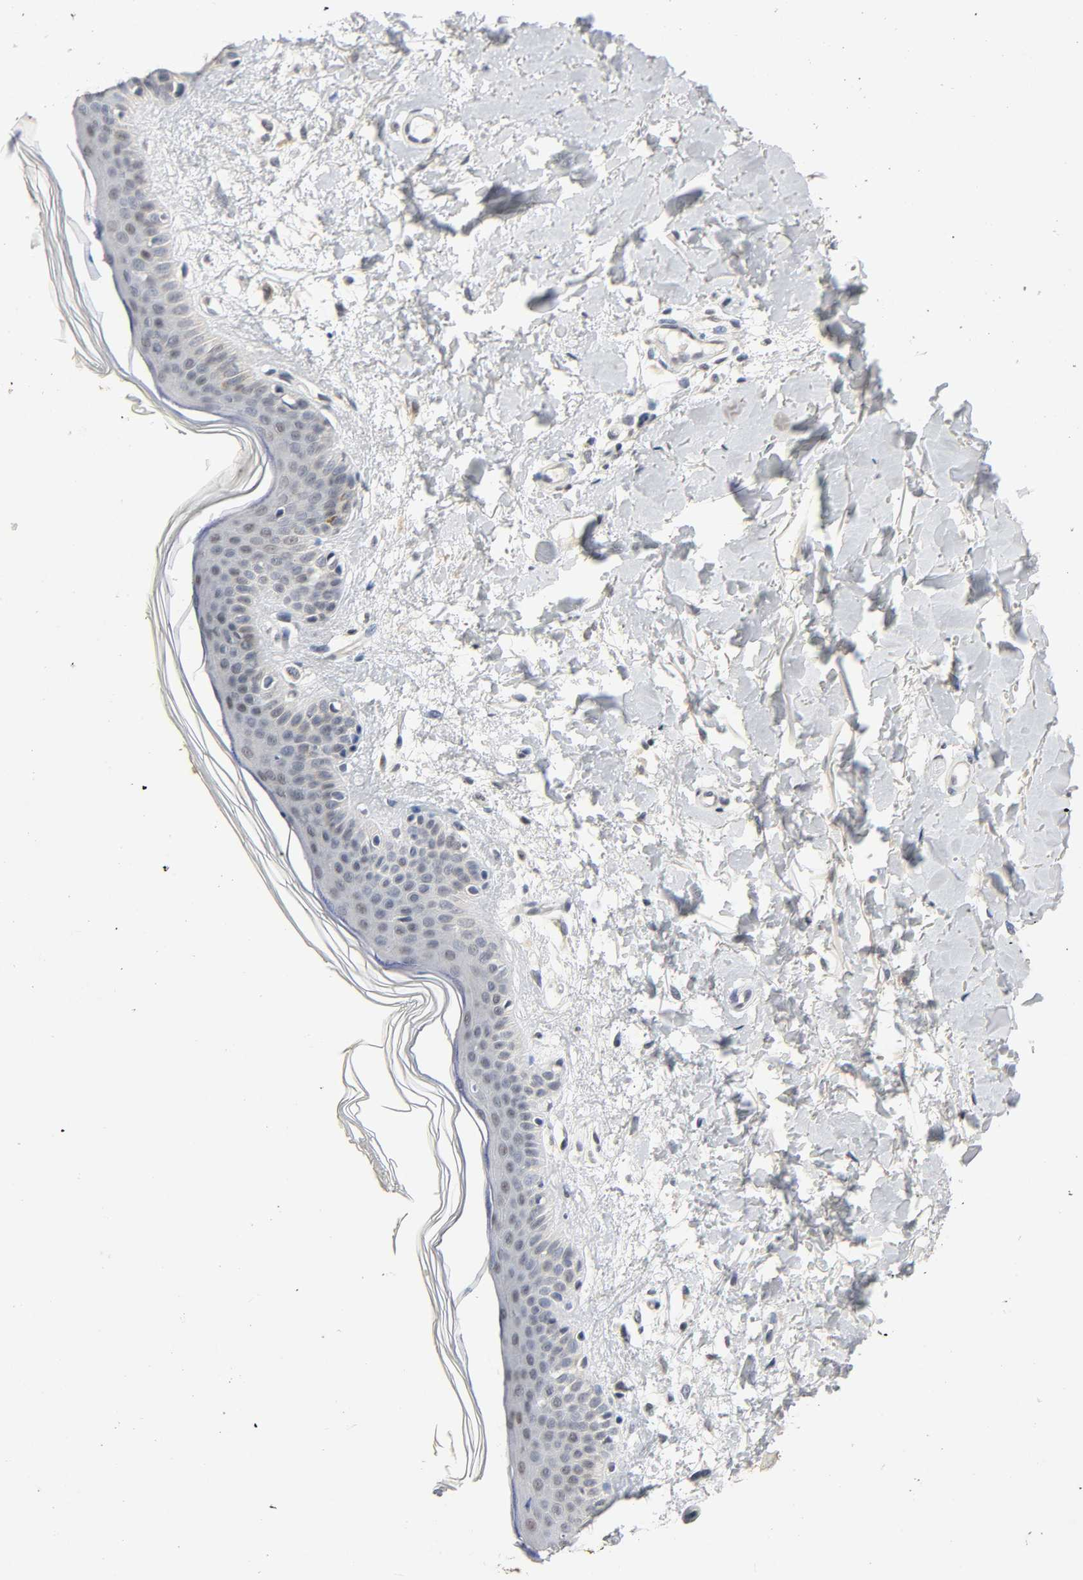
{"staining": {"intensity": "negative", "quantity": "none", "location": "none"}, "tissue": "skin", "cell_type": "Fibroblasts", "image_type": "normal", "snomed": [{"axis": "morphology", "description": "Normal tissue, NOS"}, {"axis": "topography", "description": "Skin"}], "caption": "This is an IHC photomicrograph of normal human skin. There is no expression in fibroblasts.", "gene": "MAPKAPK5", "patient": {"sex": "female", "age": 56}}